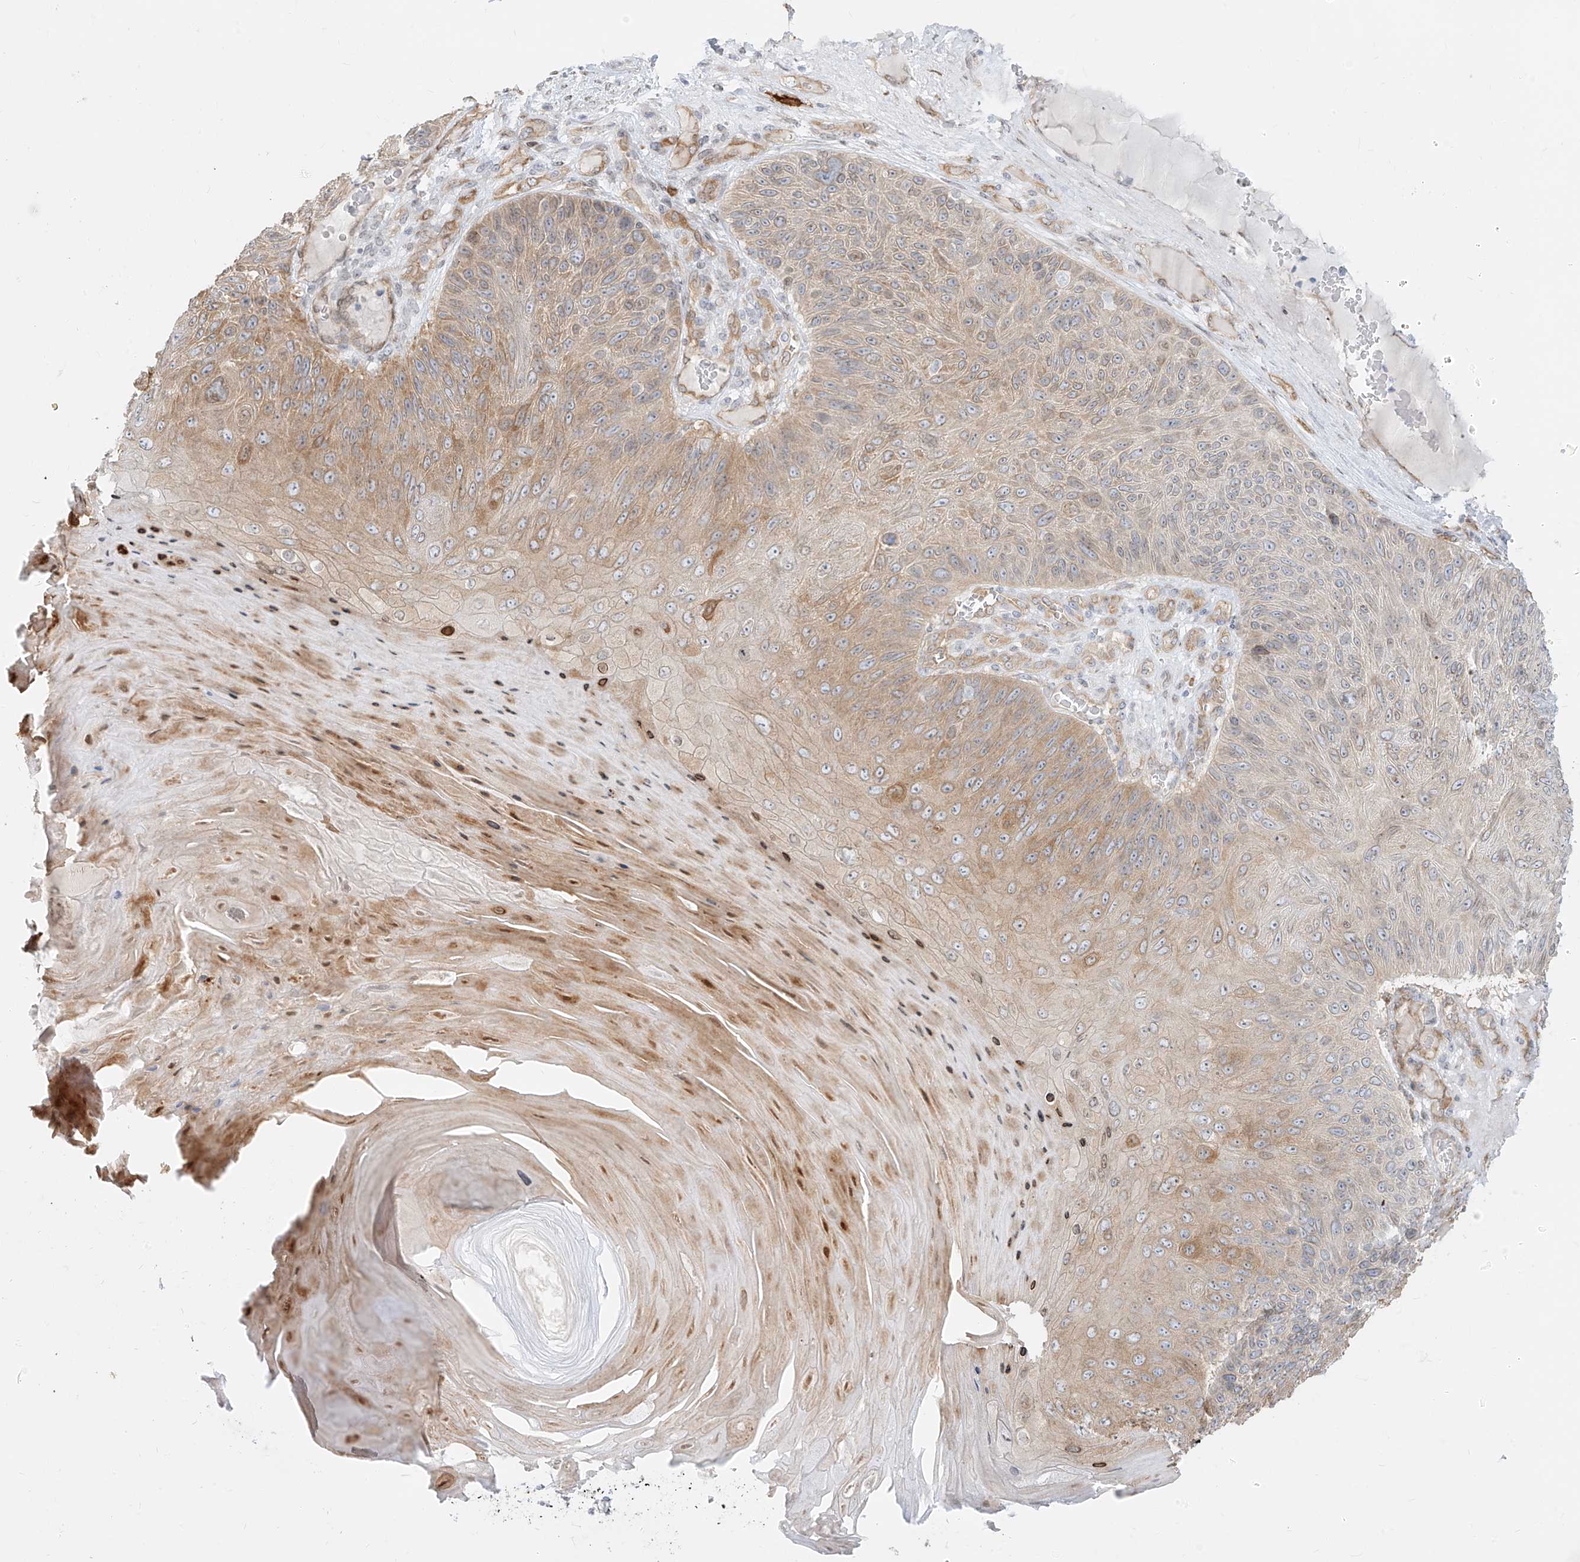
{"staining": {"intensity": "moderate", "quantity": "25%-75%", "location": "cytoplasmic/membranous"}, "tissue": "skin cancer", "cell_type": "Tumor cells", "image_type": "cancer", "snomed": [{"axis": "morphology", "description": "Squamous cell carcinoma, NOS"}, {"axis": "topography", "description": "Skin"}], "caption": "High-power microscopy captured an IHC micrograph of squamous cell carcinoma (skin), revealing moderate cytoplasmic/membranous positivity in about 25%-75% of tumor cells.", "gene": "NHSL1", "patient": {"sex": "female", "age": 88}}